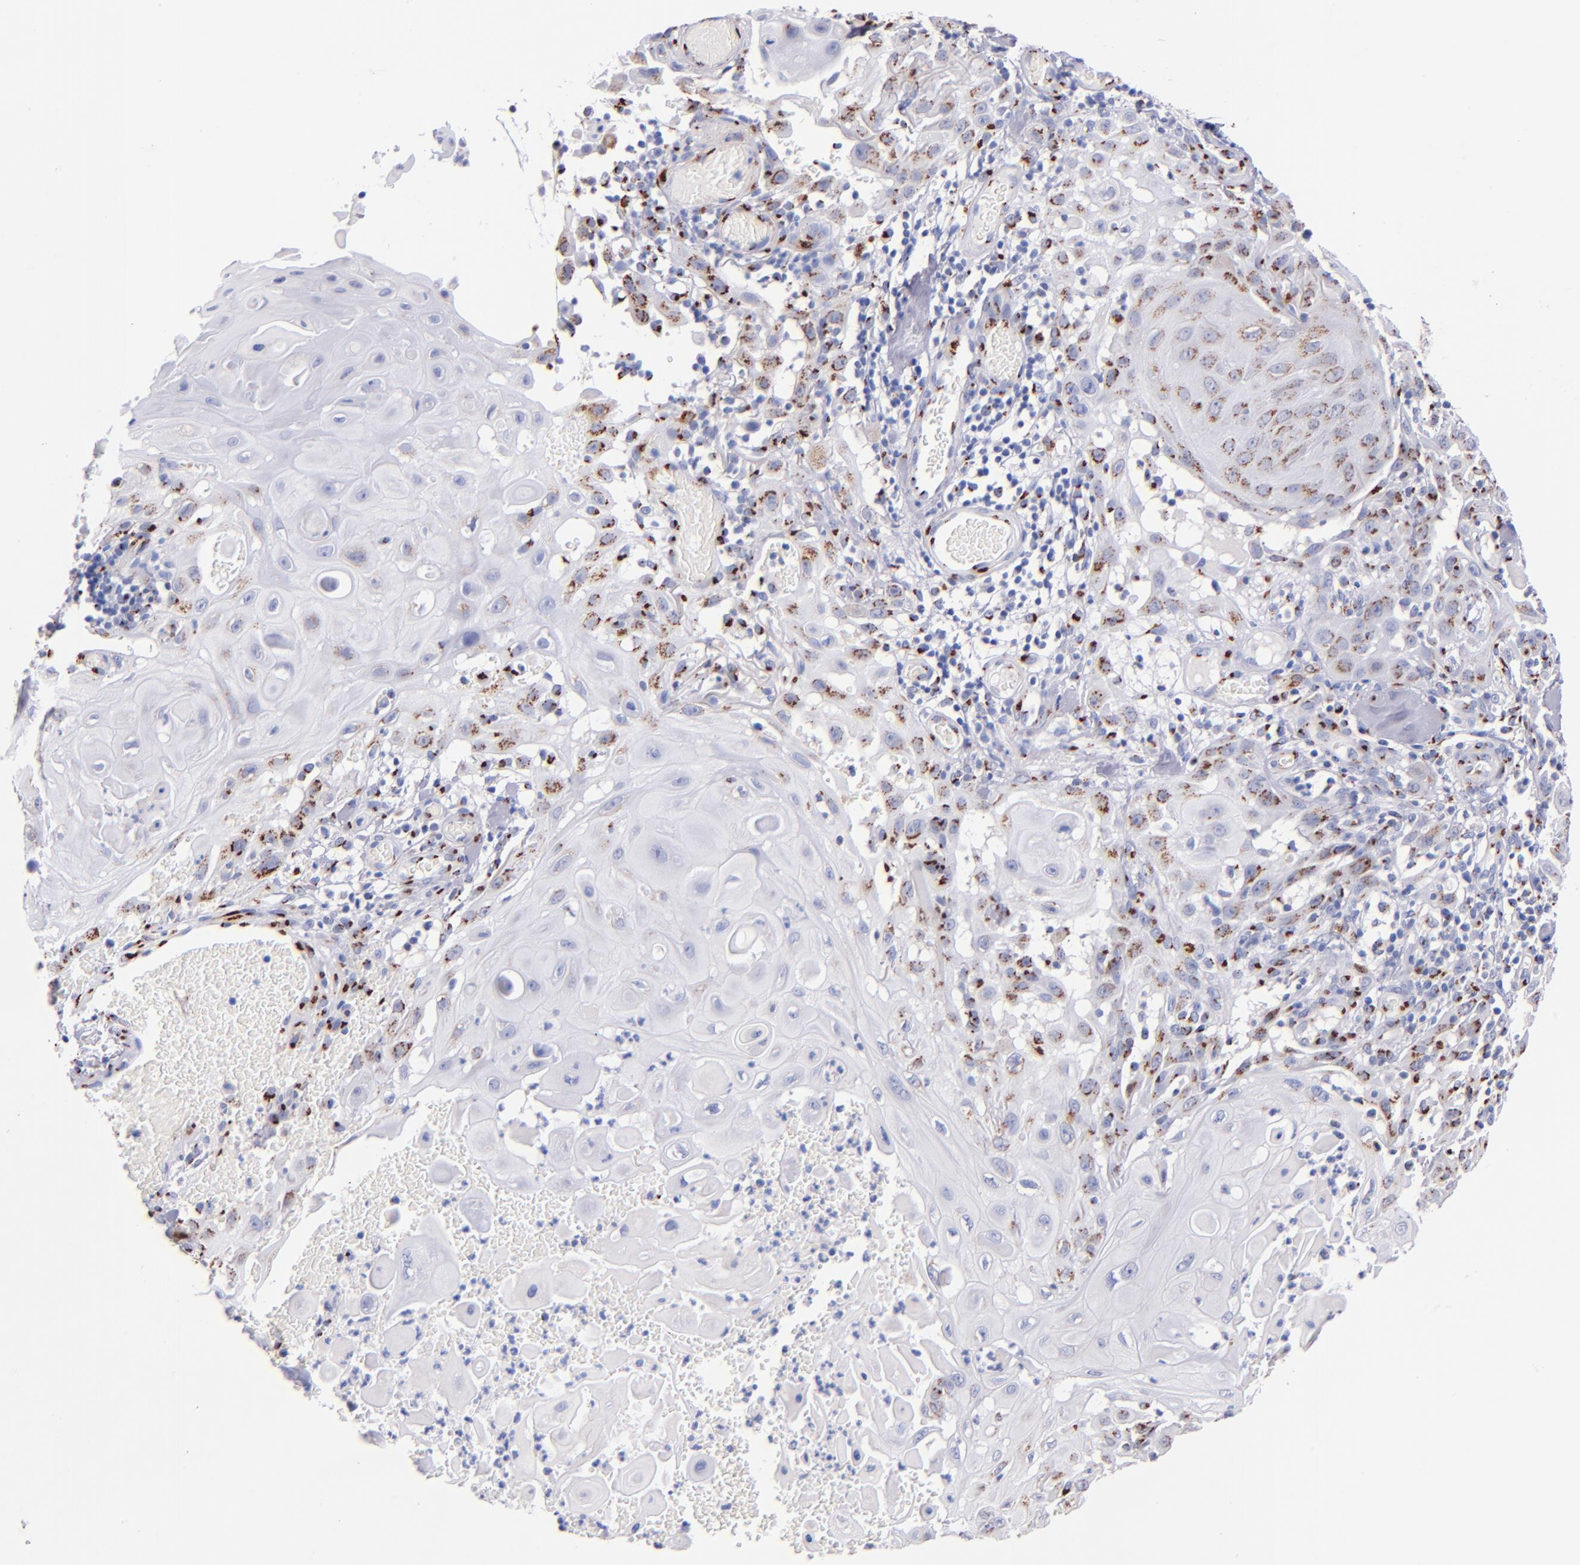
{"staining": {"intensity": "moderate", "quantity": "25%-75%", "location": "cytoplasmic/membranous"}, "tissue": "skin cancer", "cell_type": "Tumor cells", "image_type": "cancer", "snomed": [{"axis": "morphology", "description": "Squamous cell carcinoma, NOS"}, {"axis": "topography", "description": "Skin"}], "caption": "This photomicrograph displays immunohistochemistry staining of human skin cancer, with medium moderate cytoplasmic/membranous expression in approximately 25%-75% of tumor cells.", "gene": "GOLIM4", "patient": {"sex": "male", "age": 24}}